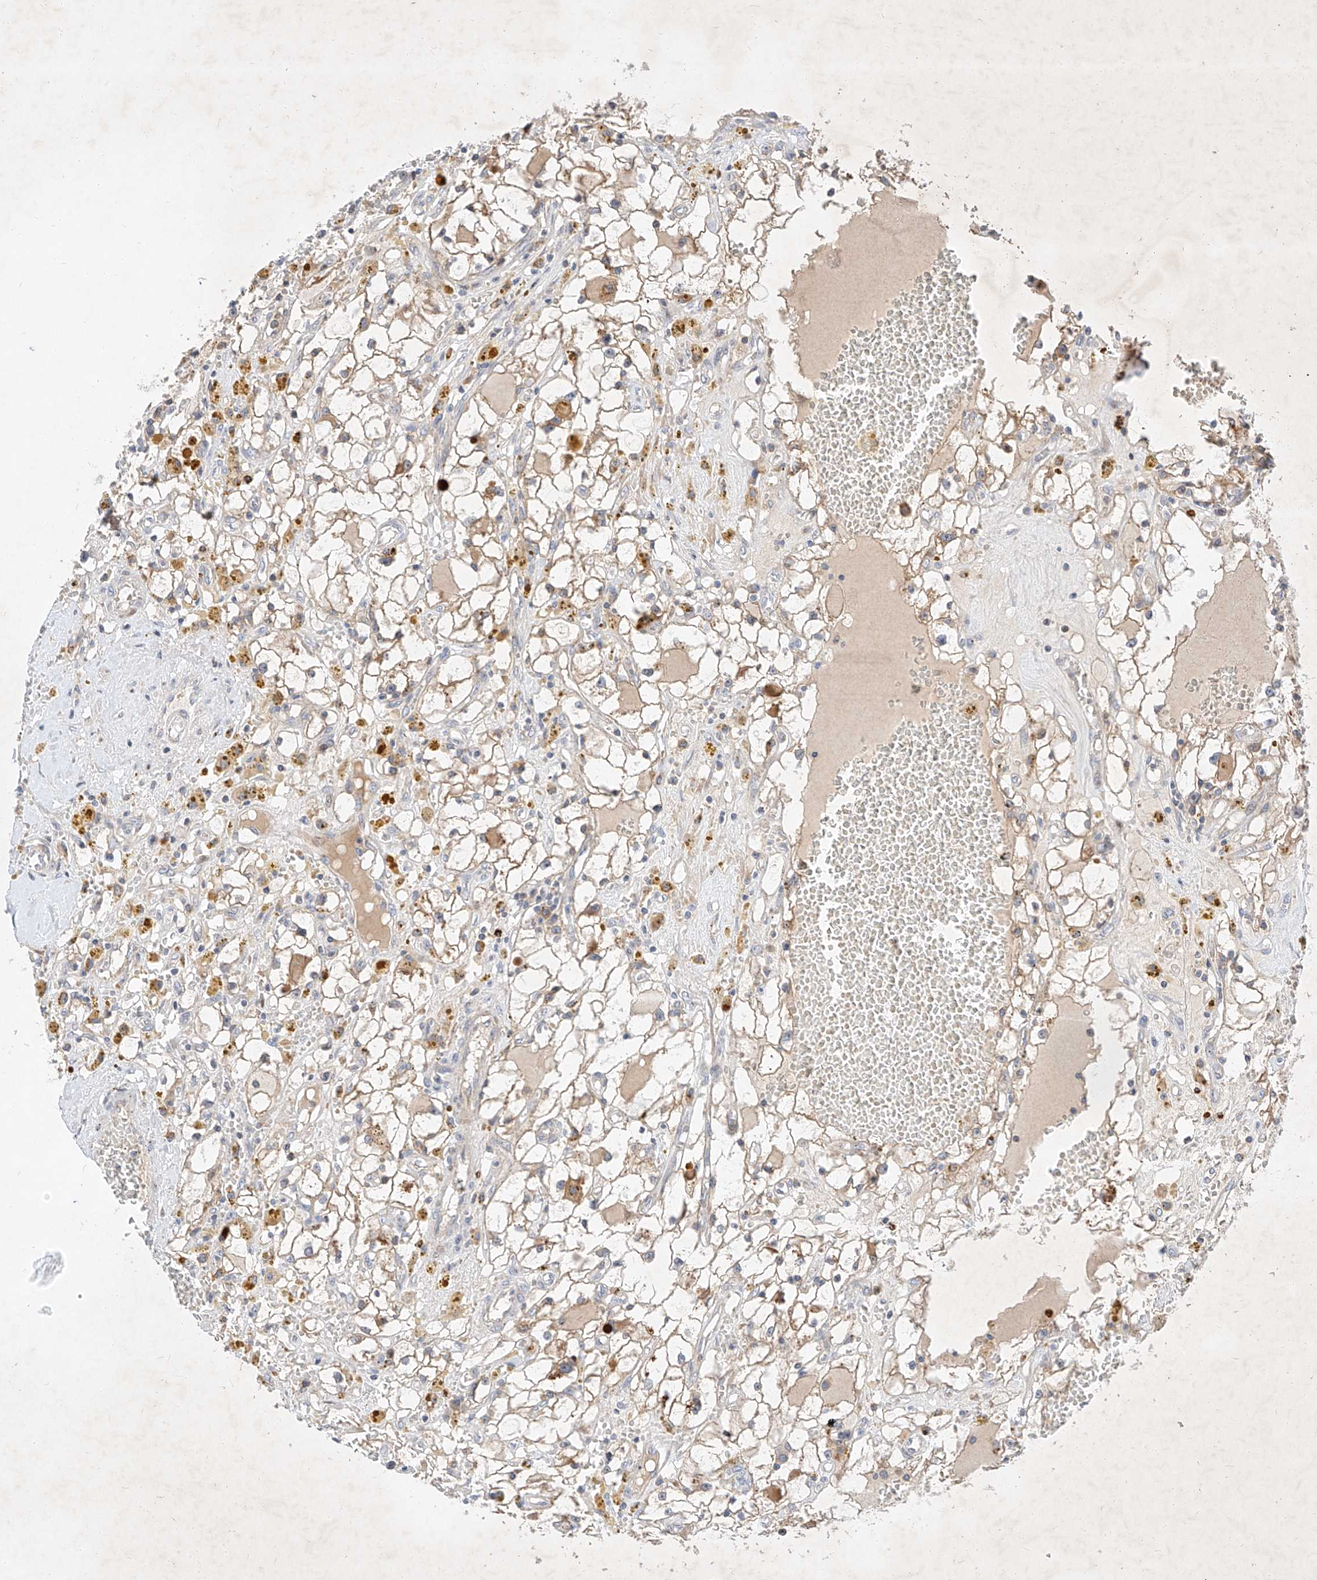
{"staining": {"intensity": "weak", "quantity": "25%-75%", "location": "cytoplasmic/membranous"}, "tissue": "renal cancer", "cell_type": "Tumor cells", "image_type": "cancer", "snomed": [{"axis": "morphology", "description": "Adenocarcinoma, NOS"}, {"axis": "topography", "description": "Kidney"}], "caption": "Renal adenocarcinoma stained with a brown dye displays weak cytoplasmic/membranous positive positivity in about 25%-75% of tumor cells.", "gene": "OSGEPL1", "patient": {"sex": "male", "age": 56}}